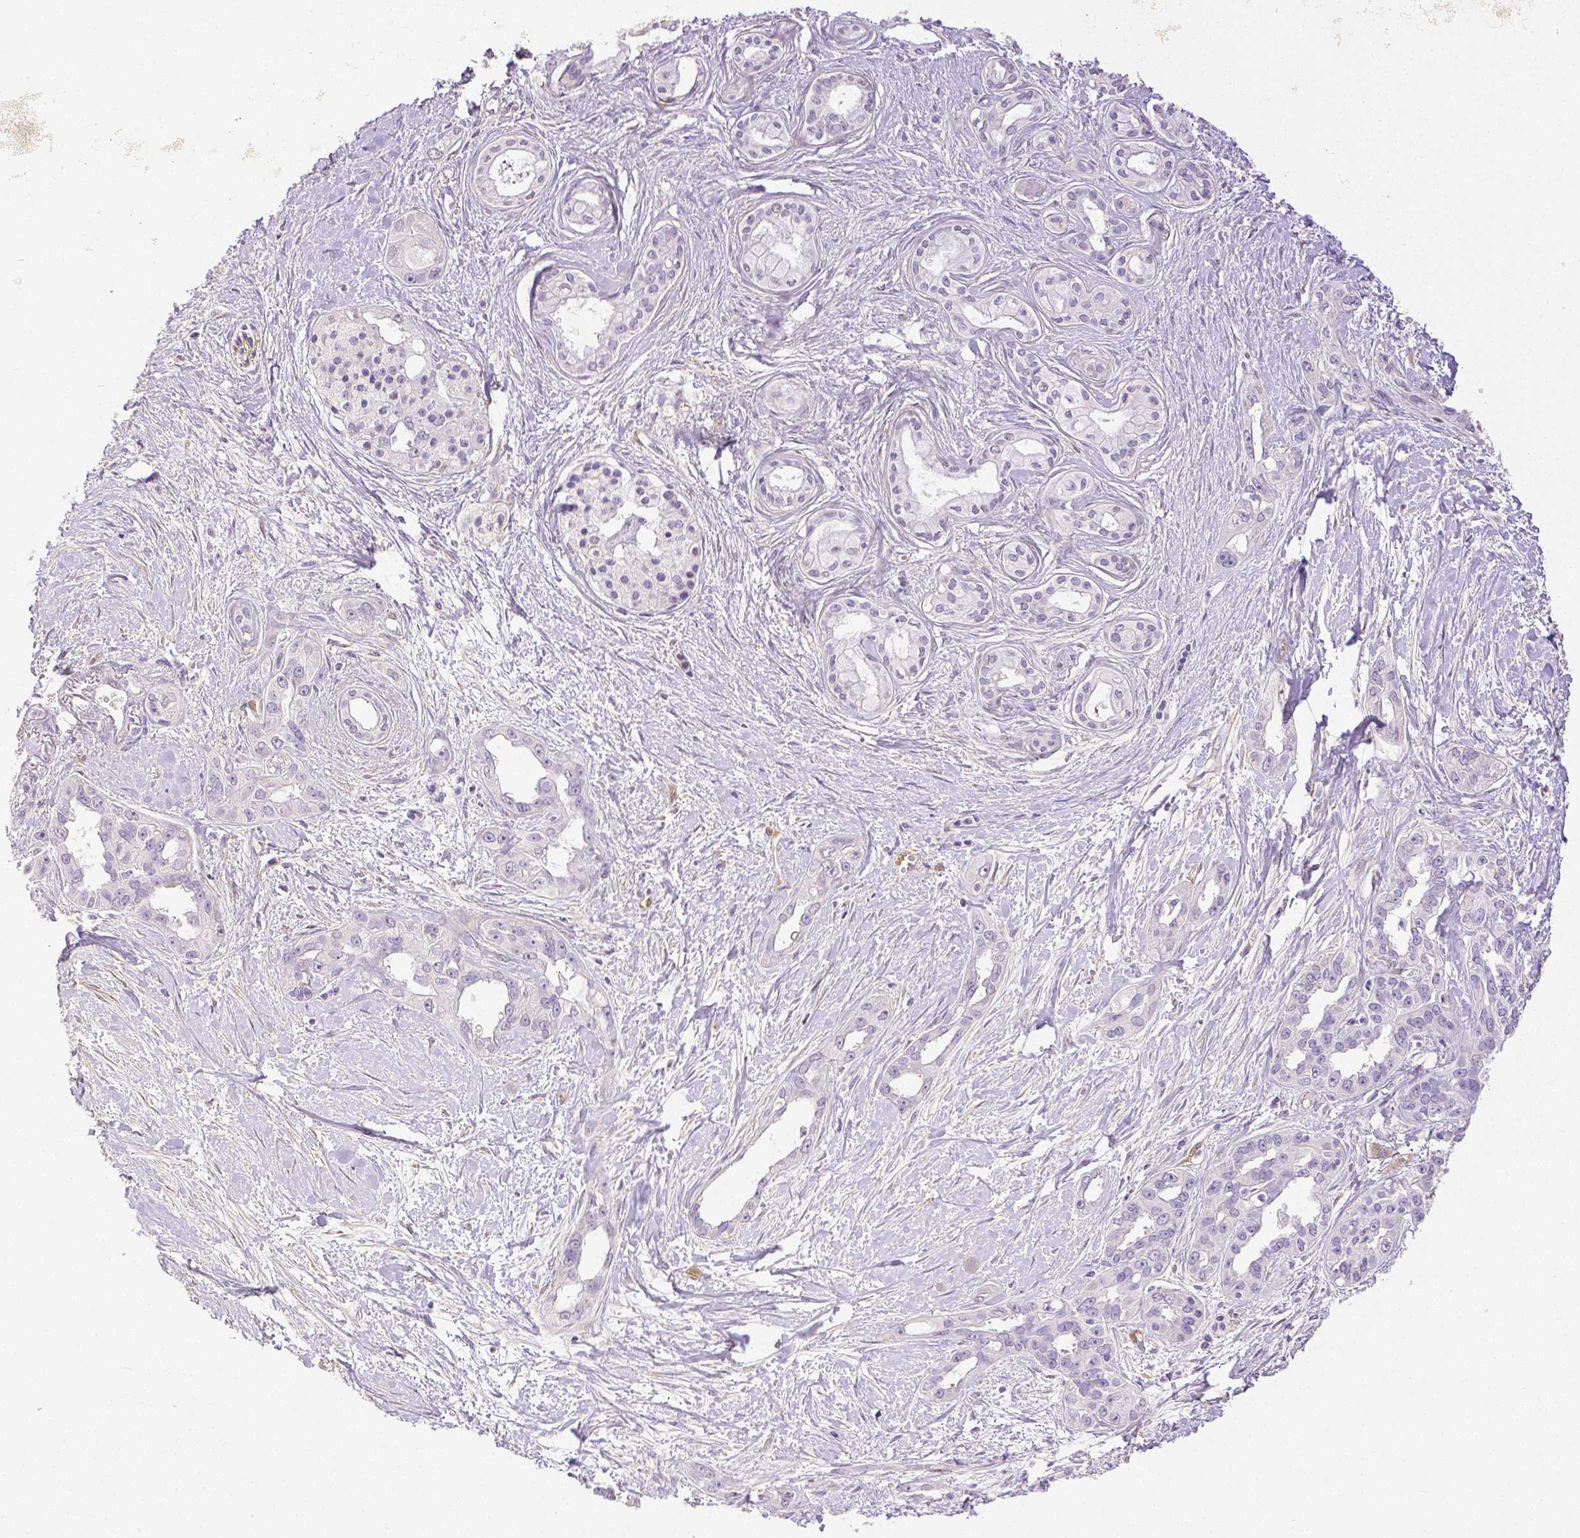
{"staining": {"intensity": "negative", "quantity": "none", "location": "none"}, "tissue": "pancreatic cancer", "cell_type": "Tumor cells", "image_type": "cancer", "snomed": [{"axis": "morphology", "description": "Adenocarcinoma, NOS"}, {"axis": "topography", "description": "Pancreas"}], "caption": "Human pancreatic adenocarcinoma stained for a protein using immunohistochemistry demonstrates no positivity in tumor cells.", "gene": "THY1", "patient": {"sex": "female", "age": 50}}